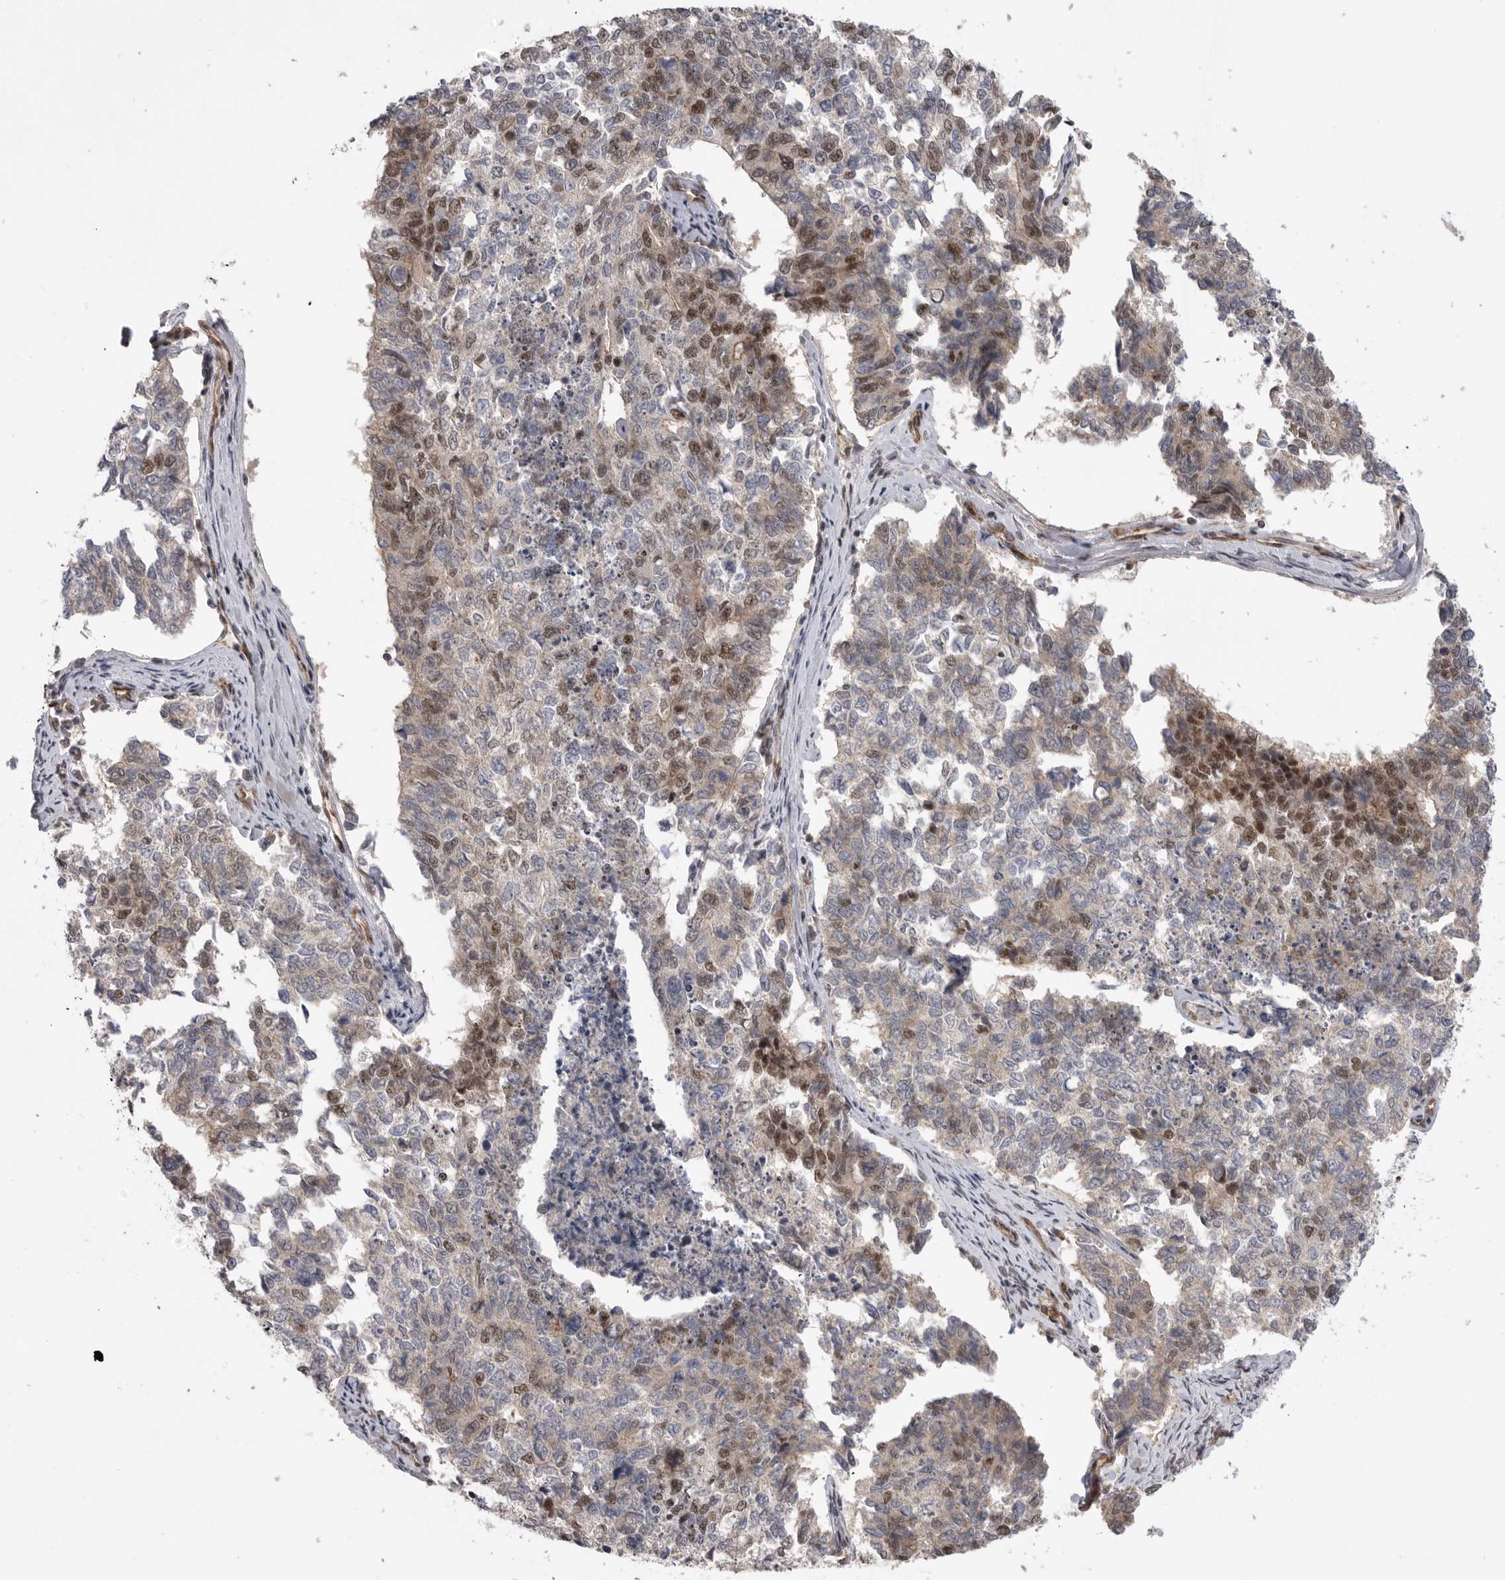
{"staining": {"intensity": "moderate", "quantity": "25%-75%", "location": "nuclear"}, "tissue": "cervical cancer", "cell_type": "Tumor cells", "image_type": "cancer", "snomed": [{"axis": "morphology", "description": "Squamous cell carcinoma, NOS"}, {"axis": "topography", "description": "Cervix"}], "caption": "A brown stain shows moderate nuclear staining of a protein in cervical cancer tumor cells. (brown staining indicates protein expression, while blue staining denotes nuclei).", "gene": "PPP1R8", "patient": {"sex": "female", "age": 63}}